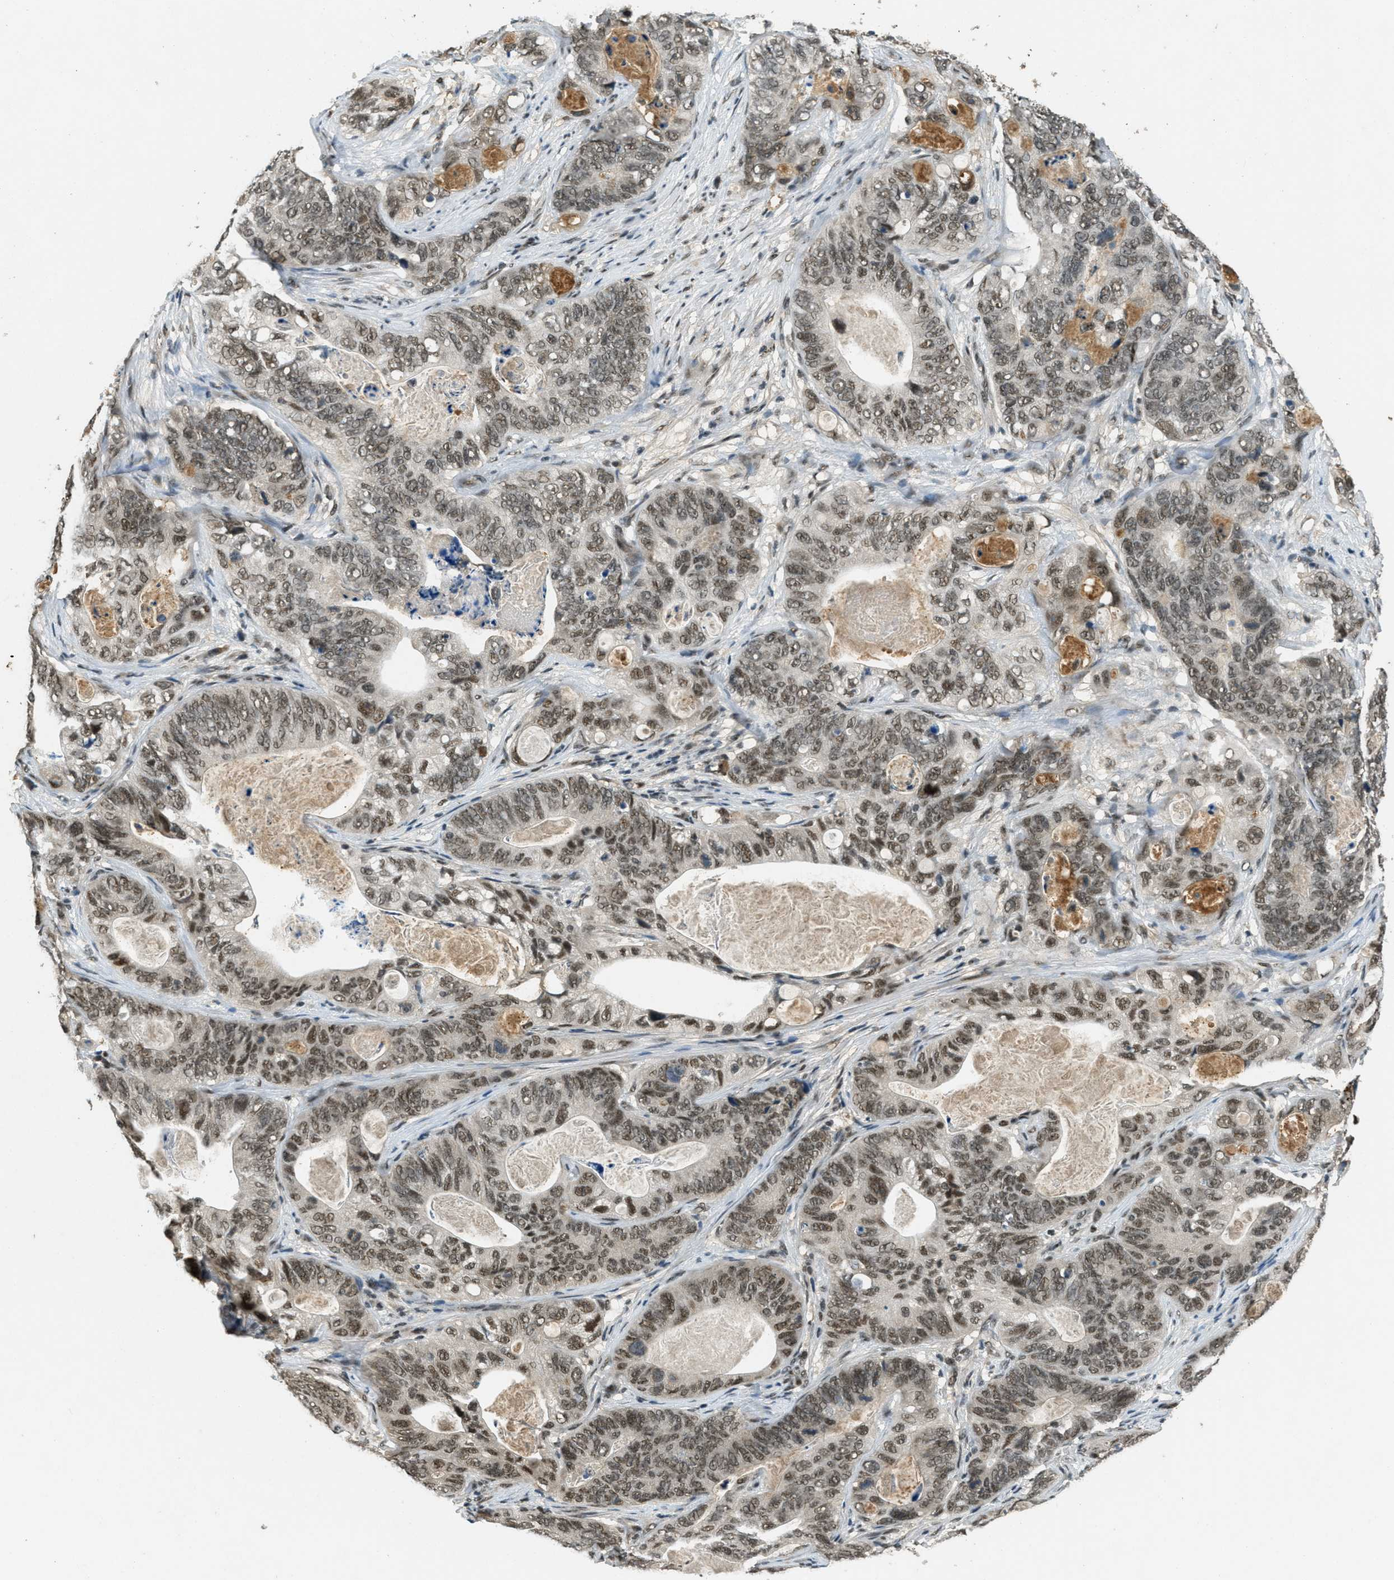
{"staining": {"intensity": "moderate", "quantity": ">75%", "location": "nuclear"}, "tissue": "stomach cancer", "cell_type": "Tumor cells", "image_type": "cancer", "snomed": [{"axis": "morphology", "description": "Adenocarcinoma, NOS"}, {"axis": "topography", "description": "Stomach"}], "caption": "Immunohistochemical staining of human stomach cancer (adenocarcinoma) displays medium levels of moderate nuclear protein positivity in about >75% of tumor cells.", "gene": "ZNF148", "patient": {"sex": "female", "age": 89}}